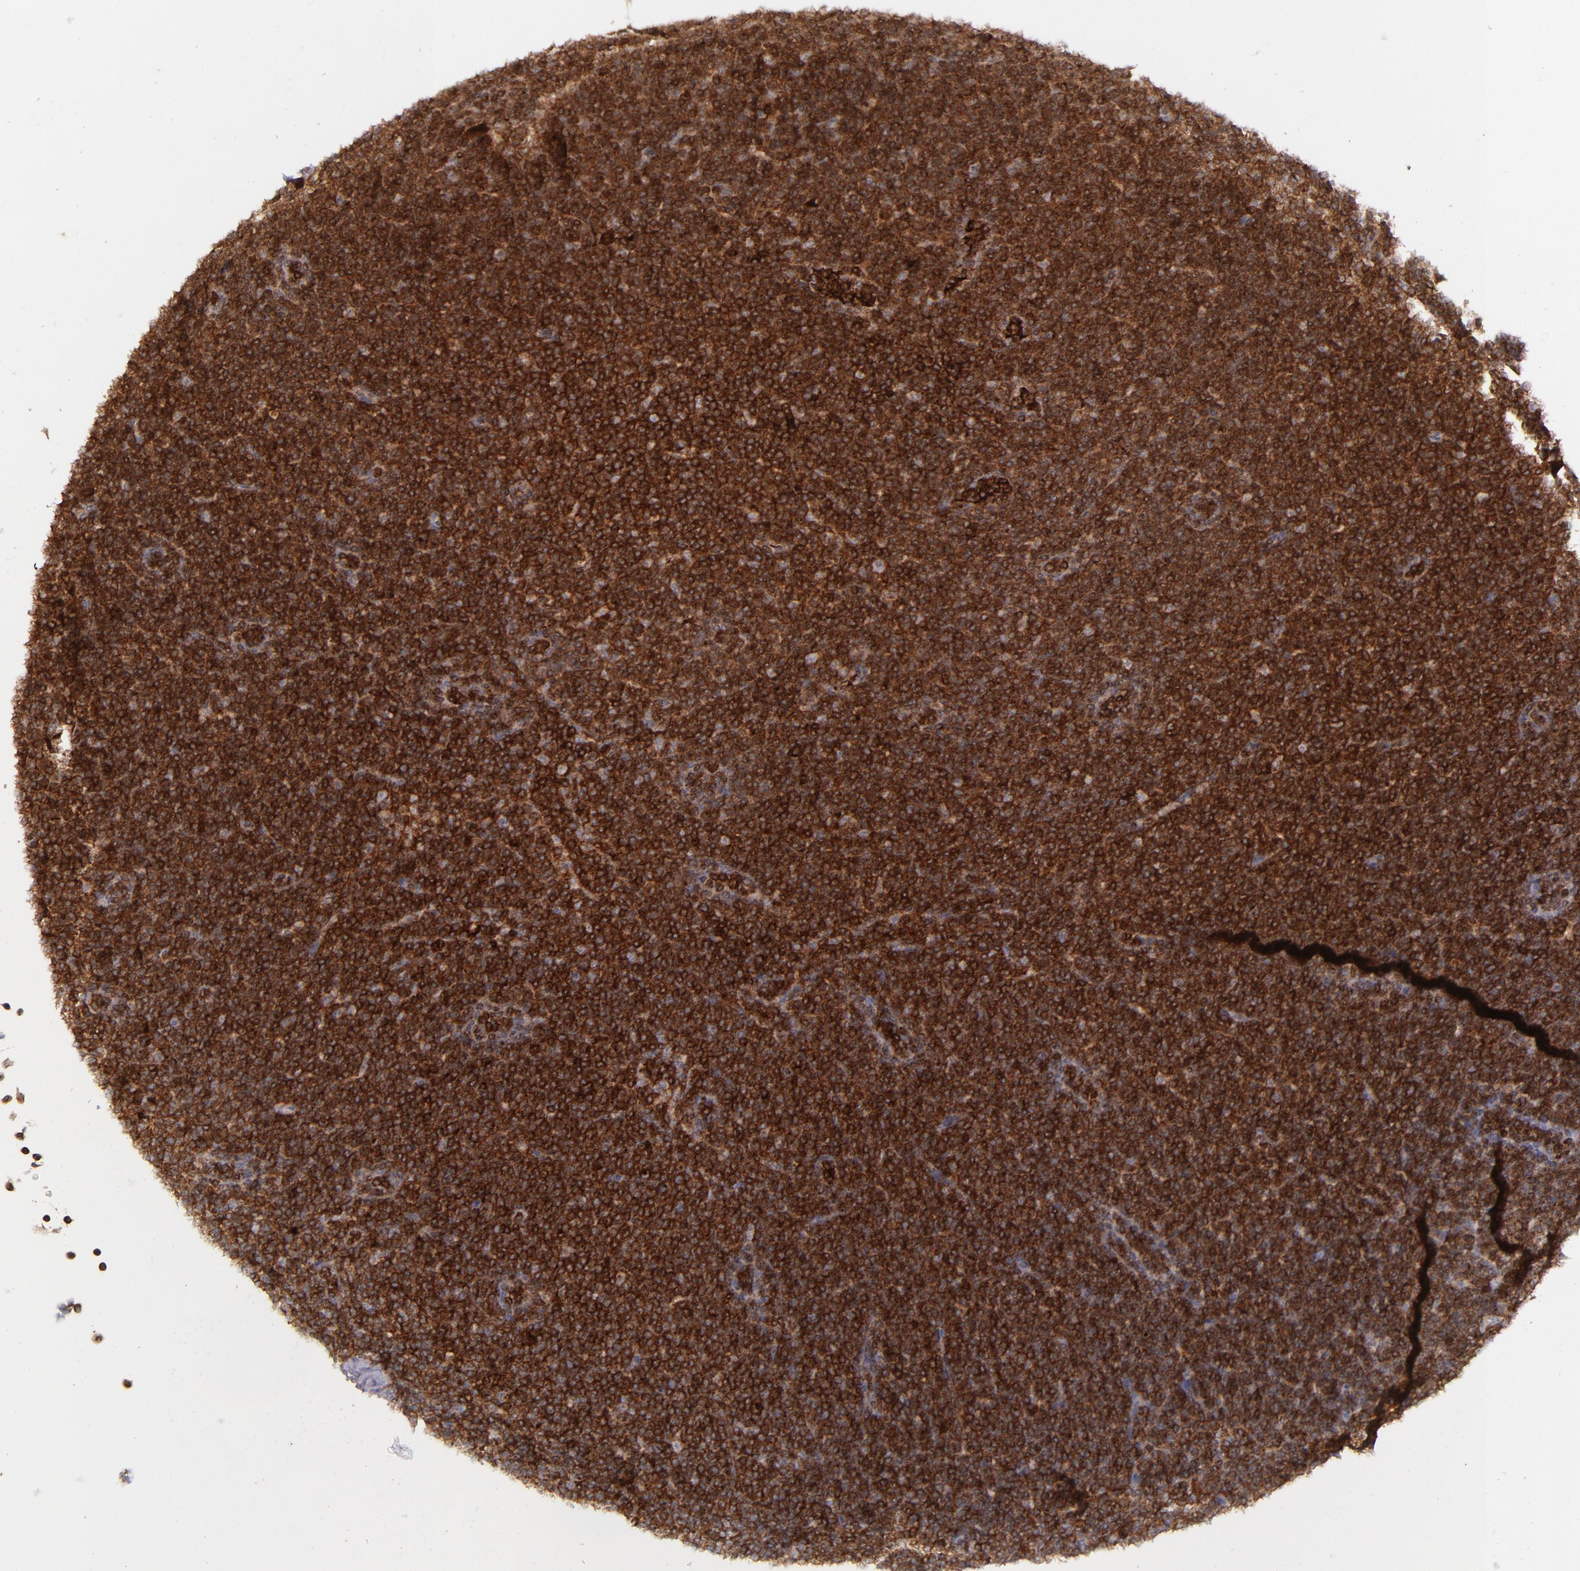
{"staining": {"intensity": "strong", "quantity": ">75%", "location": "cytoplasmic/membranous"}, "tissue": "lymphoma", "cell_type": "Tumor cells", "image_type": "cancer", "snomed": [{"axis": "morphology", "description": "Malignant lymphoma, non-Hodgkin's type, High grade"}, {"axis": "topography", "description": "Lymph node"}], "caption": "IHC photomicrograph of human high-grade malignant lymphoma, non-Hodgkin's type stained for a protein (brown), which shows high levels of strong cytoplasmic/membranous expression in about >75% of tumor cells.", "gene": "SELL", "patient": {"sex": "female", "age": 58}}